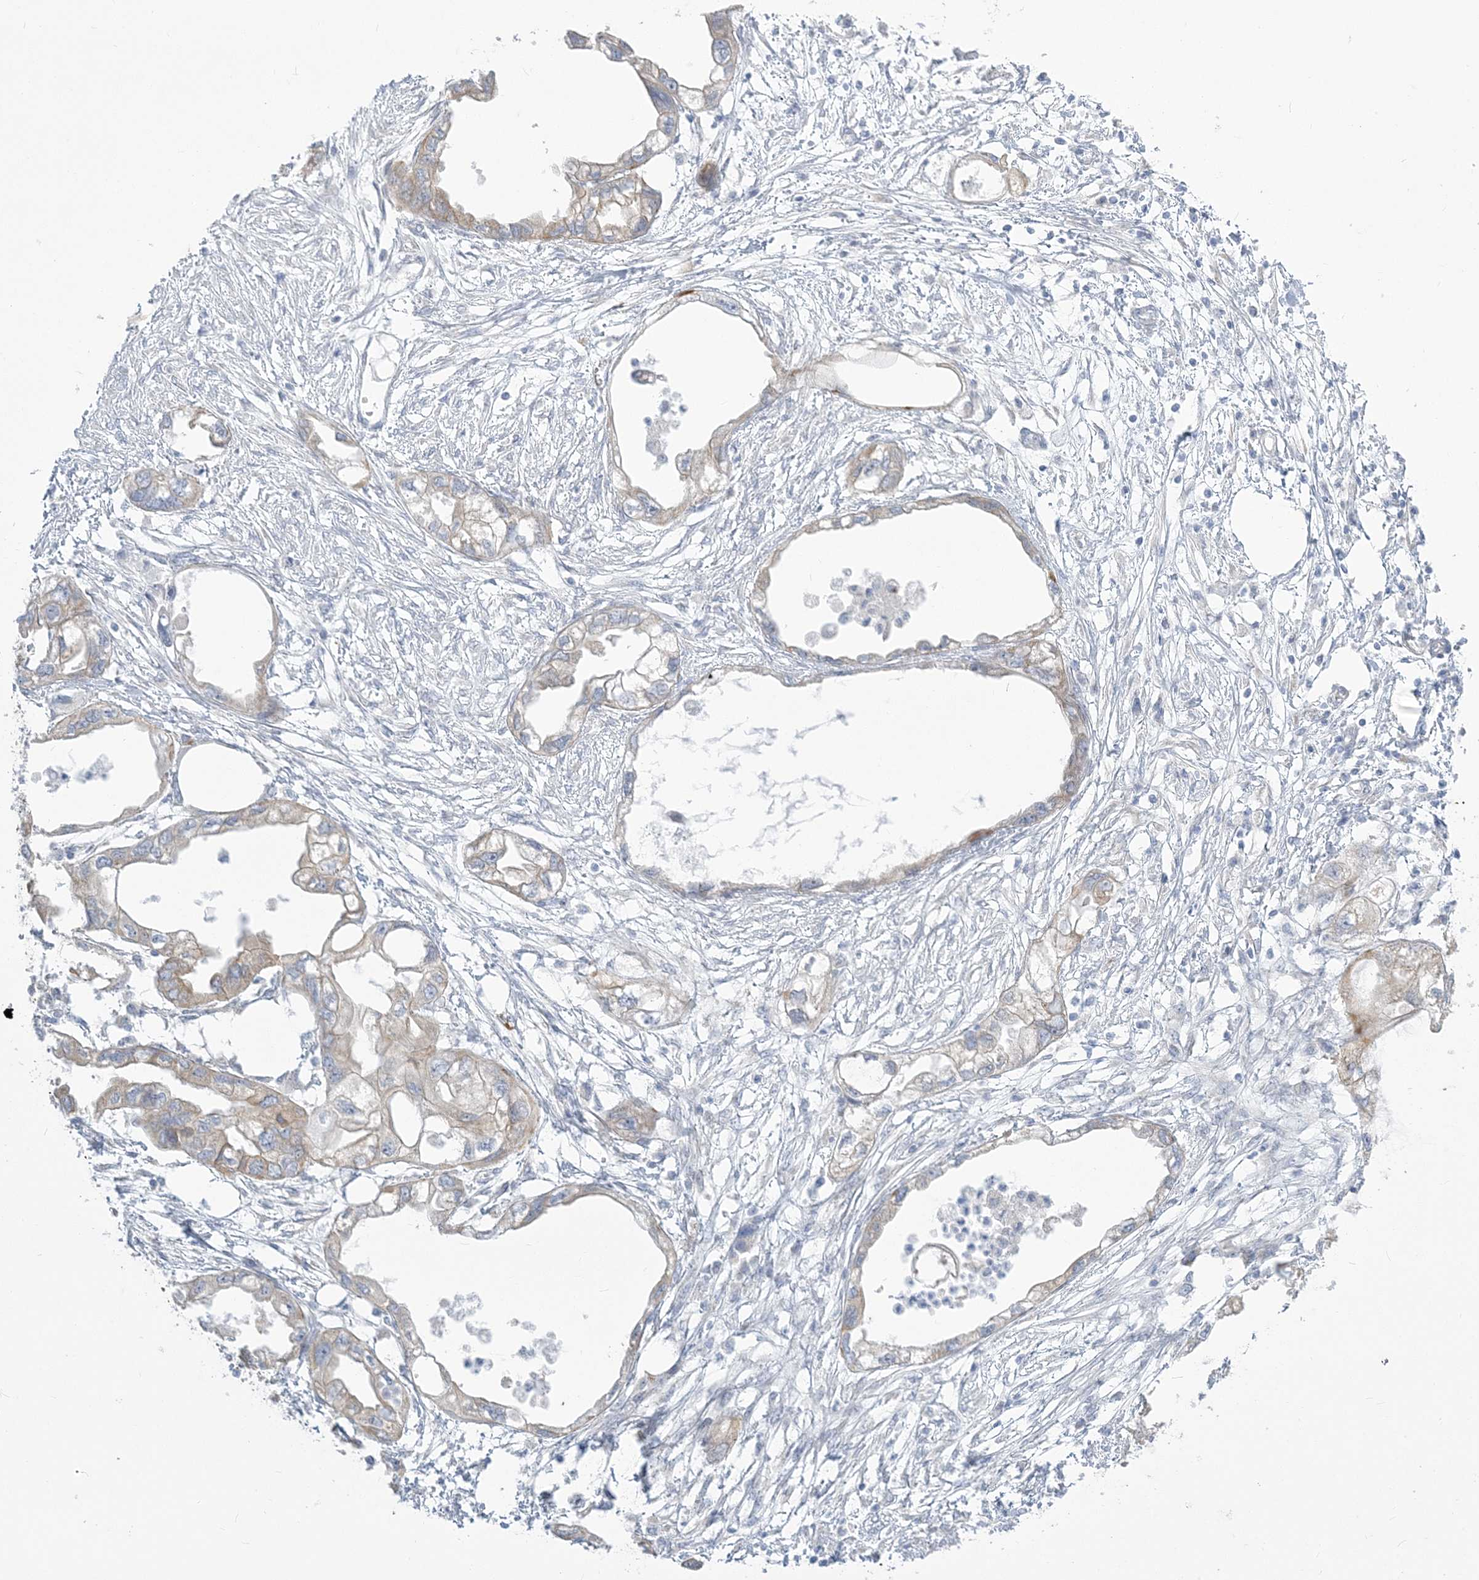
{"staining": {"intensity": "weak", "quantity": "25%-75%", "location": "cytoplasmic/membranous"}, "tissue": "endometrial cancer", "cell_type": "Tumor cells", "image_type": "cancer", "snomed": [{"axis": "morphology", "description": "Adenocarcinoma, NOS"}, {"axis": "morphology", "description": "Adenocarcinoma, metastatic, NOS"}, {"axis": "topography", "description": "Adipose tissue"}, {"axis": "topography", "description": "Endometrium"}], "caption": "About 25%-75% of tumor cells in metastatic adenocarcinoma (endometrial) display weak cytoplasmic/membranous protein staining as visualized by brown immunohistochemical staining.", "gene": "ZC3H6", "patient": {"sex": "female", "age": 67}}